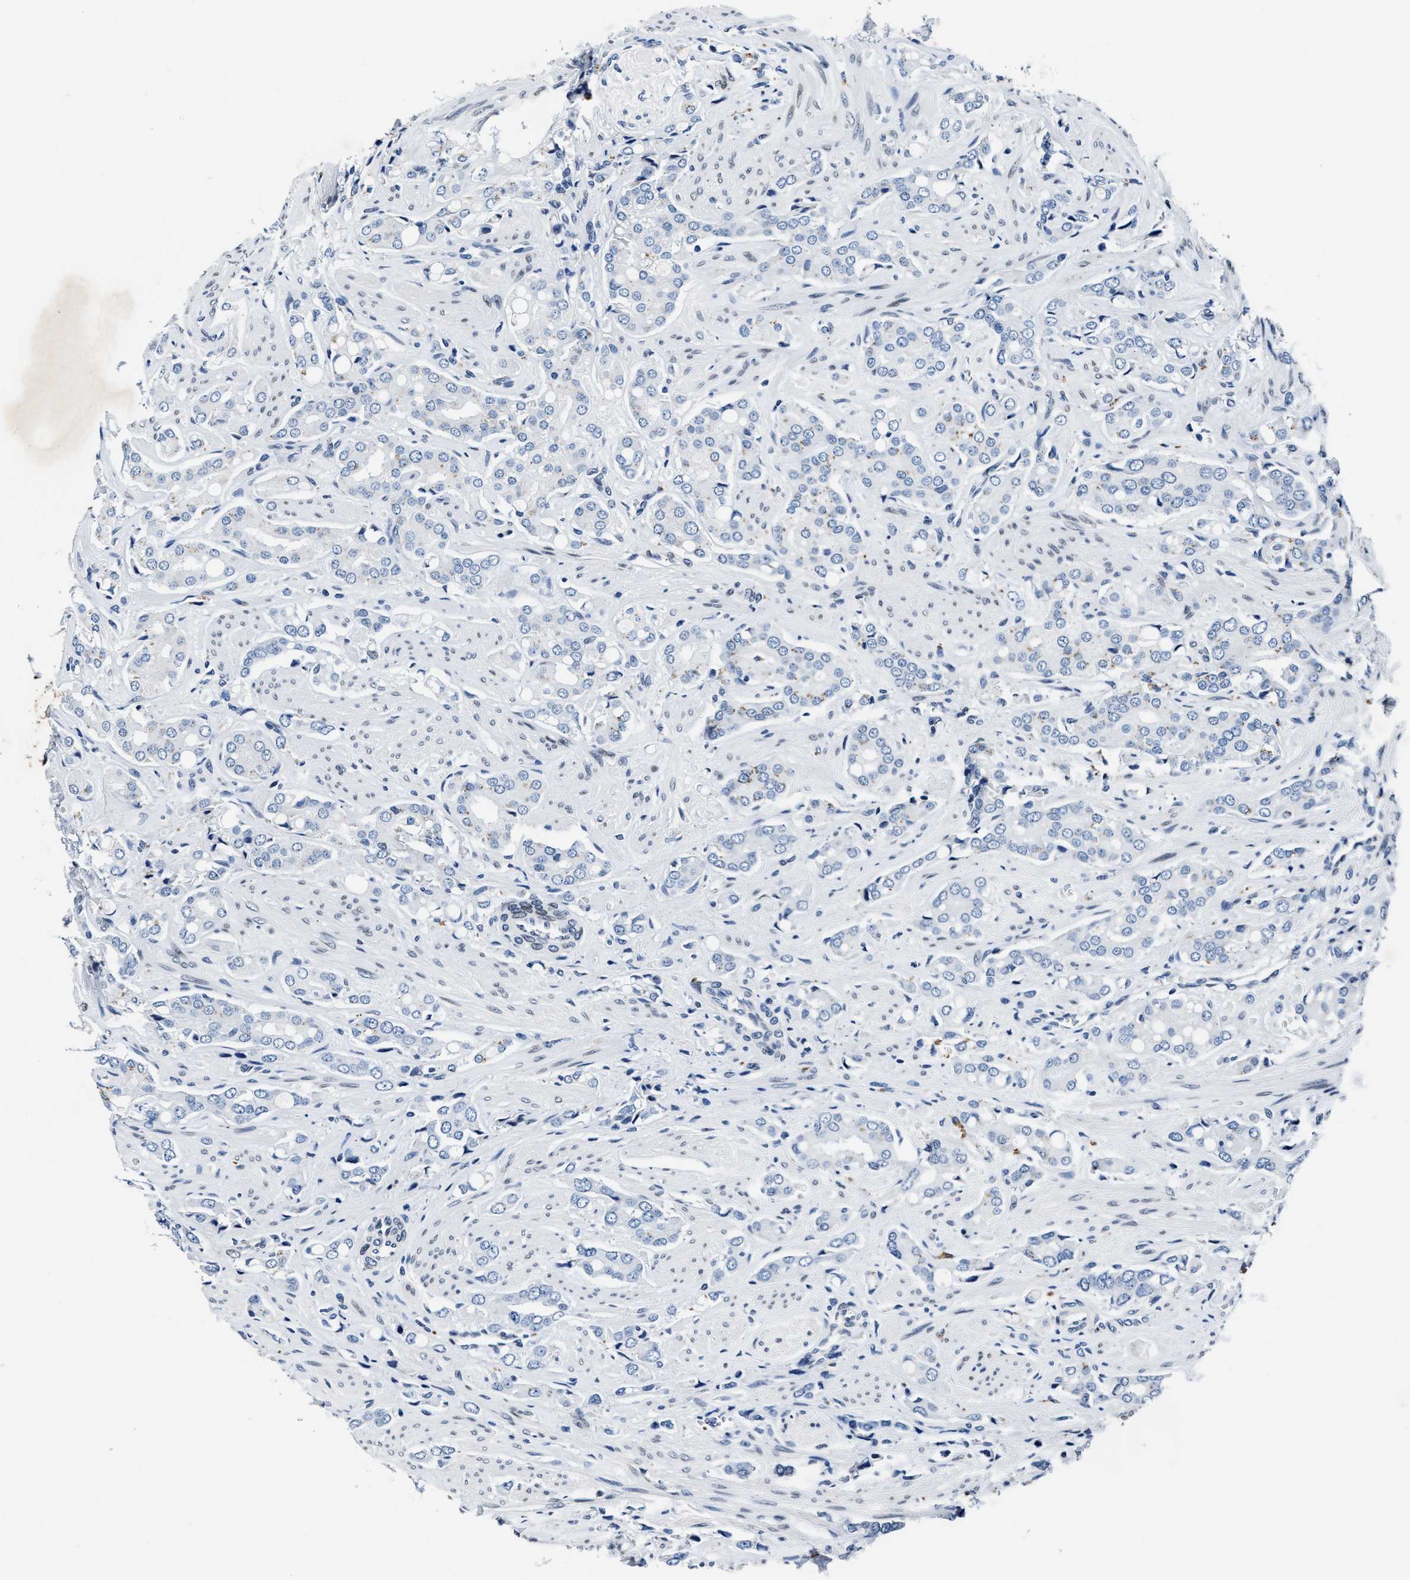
{"staining": {"intensity": "negative", "quantity": "none", "location": "none"}, "tissue": "prostate cancer", "cell_type": "Tumor cells", "image_type": "cancer", "snomed": [{"axis": "morphology", "description": "Adenocarcinoma, High grade"}, {"axis": "topography", "description": "Prostate"}], "caption": "Immunohistochemistry (IHC) micrograph of human high-grade adenocarcinoma (prostate) stained for a protein (brown), which displays no positivity in tumor cells.", "gene": "UBN2", "patient": {"sex": "male", "age": 52}}